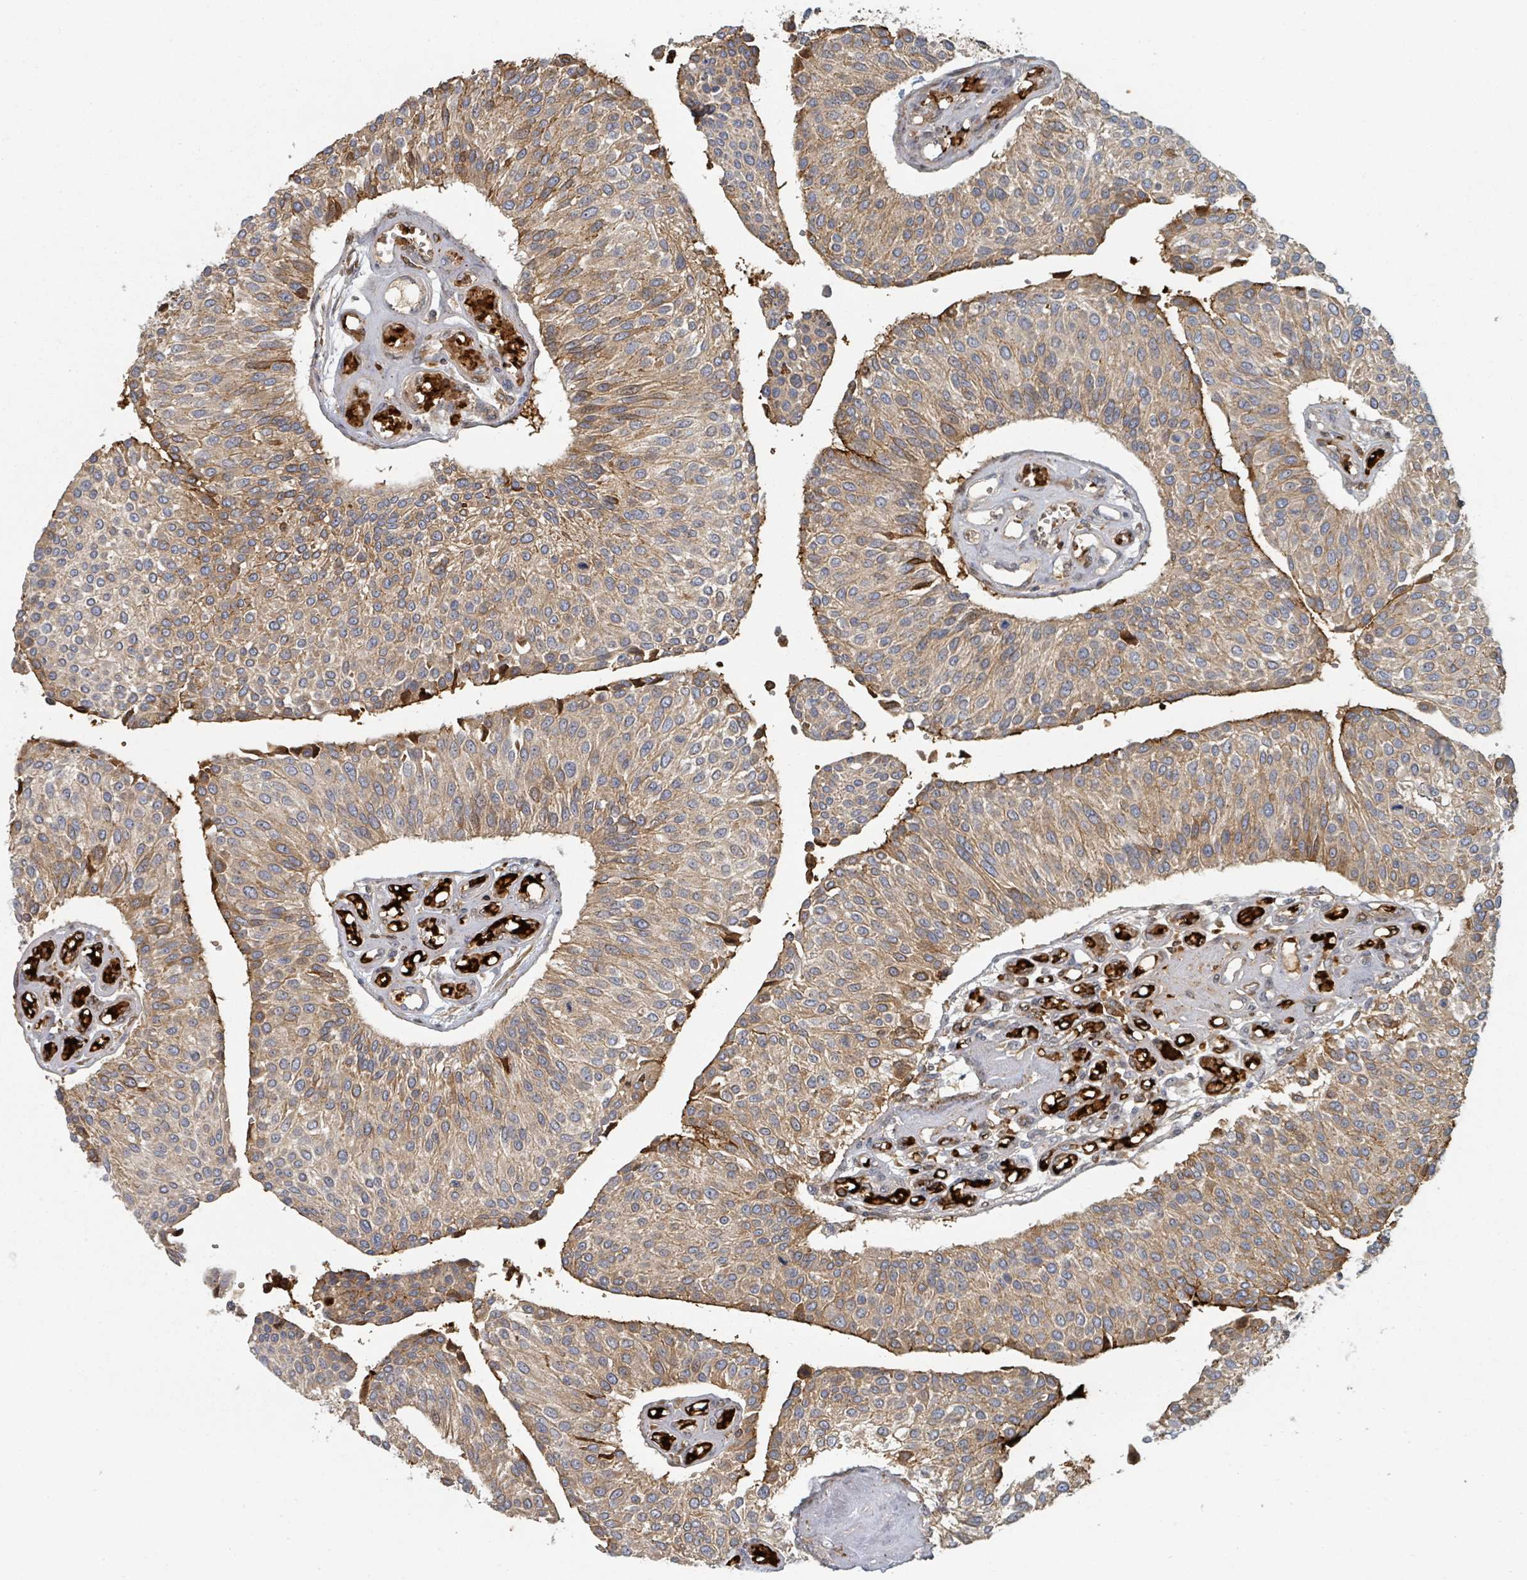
{"staining": {"intensity": "moderate", "quantity": ">75%", "location": "cytoplasmic/membranous"}, "tissue": "urothelial cancer", "cell_type": "Tumor cells", "image_type": "cancer", "snomed": [{"axis": "morphology", "description": "Urothelial carcinoma, NOS"}, {"axis": "topography", "description": "Urinary bladder"}], "caption": "A high-resolution photomicrograph shows immunohistochemistry (IHC) staining of transitional cell carcinoma, which reveals moderate cytoplasmic/membranous positivity in approximately >75% of tumor cells.", "gene": "TRPC4AP", "patient": {"sex": "male", "age": 55}}